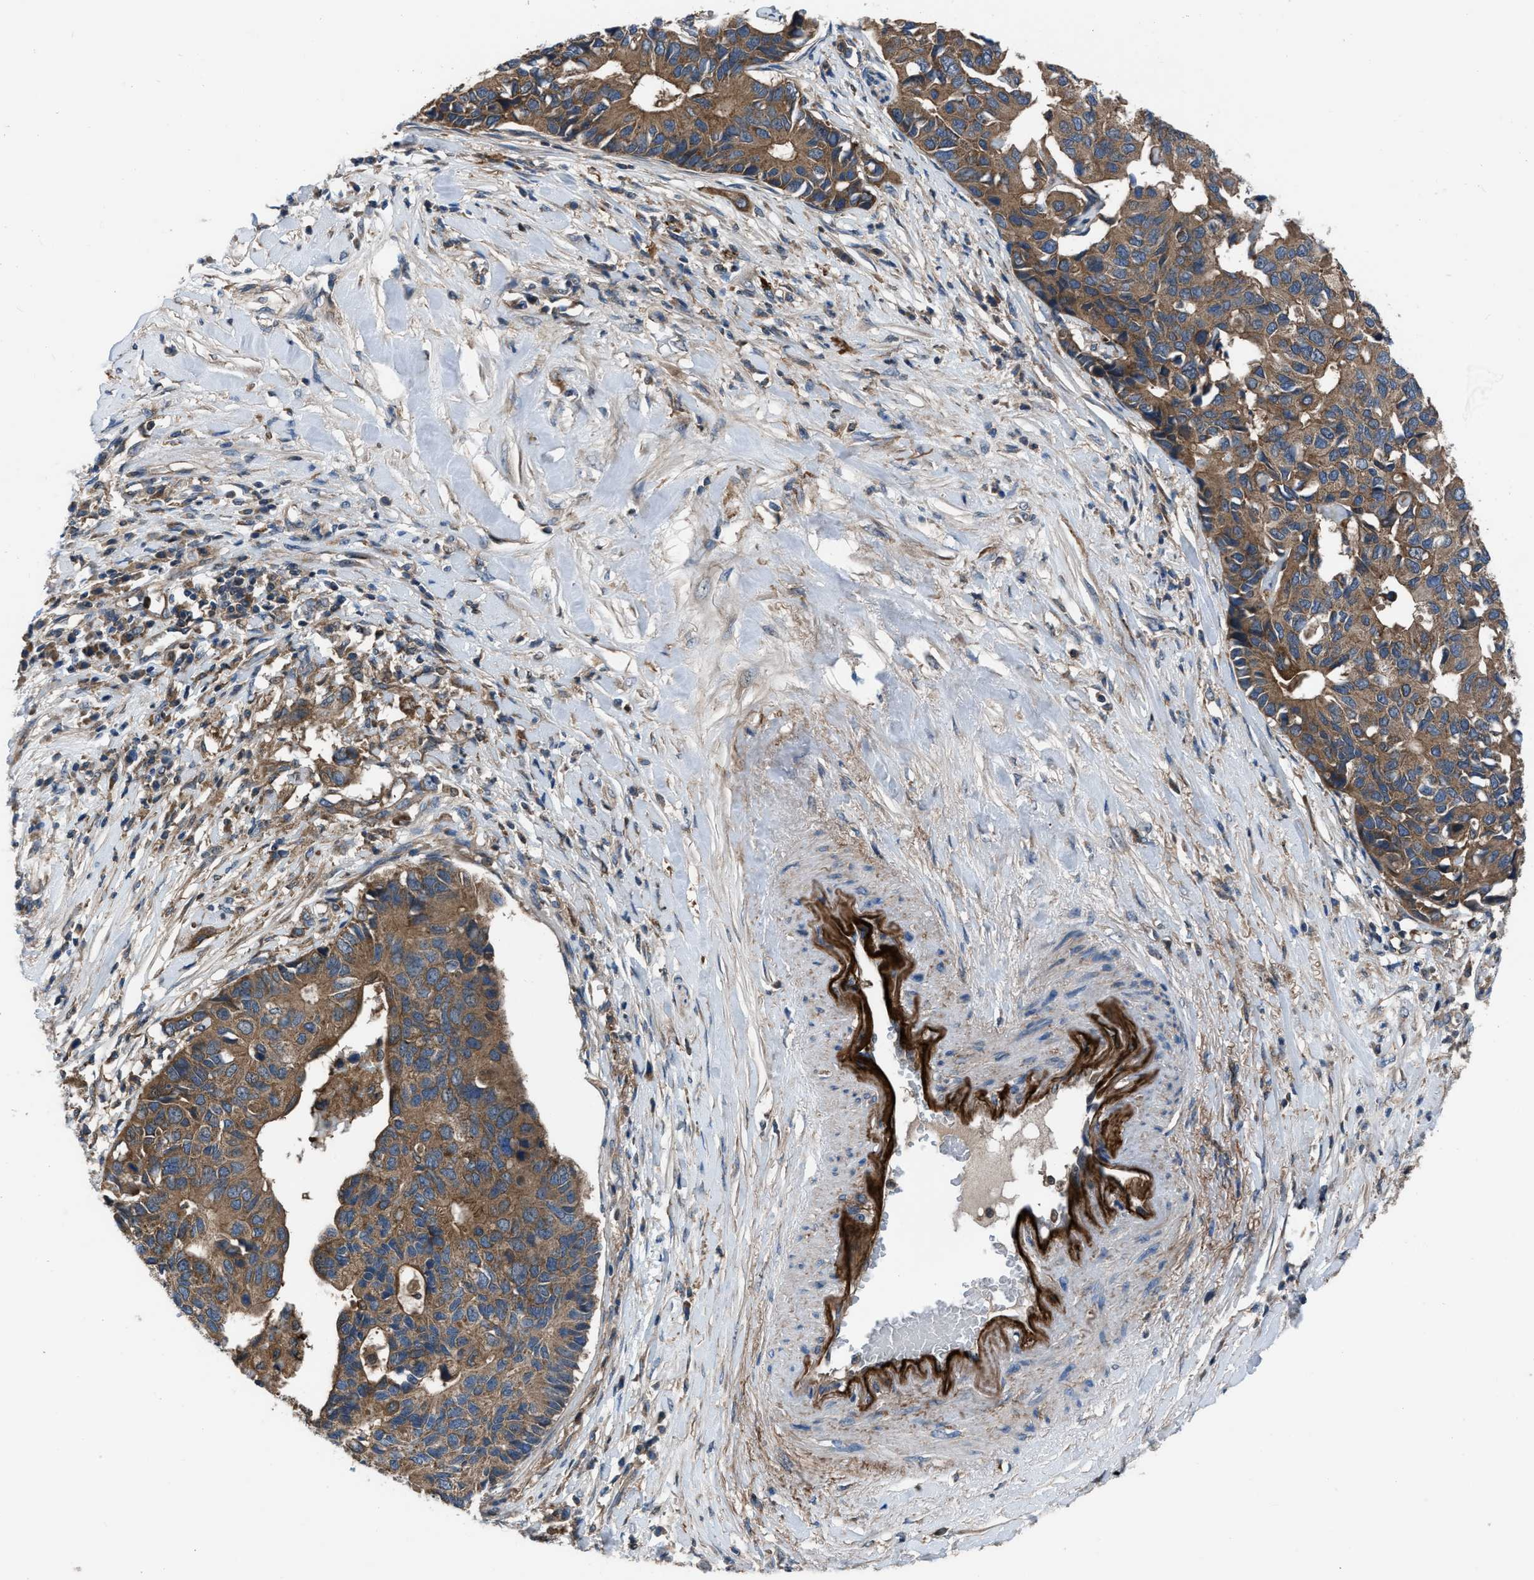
{"staining": {"intensity": "moderate", "quantity": ">75%", "location": "cytoplasmic/membranous"}, "tissue": "pancreatic cancer", "cell_type": "Tumor cells", "image_type": "cancer", "snomed": [{"axis": "morphology", "description": "Adenocarcinoma, NOS"}, {"axis": "topography", "description": "Pancreas"}], "caption": "A medium amount of moderate cytoplasmic/membranous expression is identified in approximately >75% of tumor cells in pancreatic adenocarcinoma tissue.", "gene": "USP25", "patient": {"sex": "female", "age": 56}}